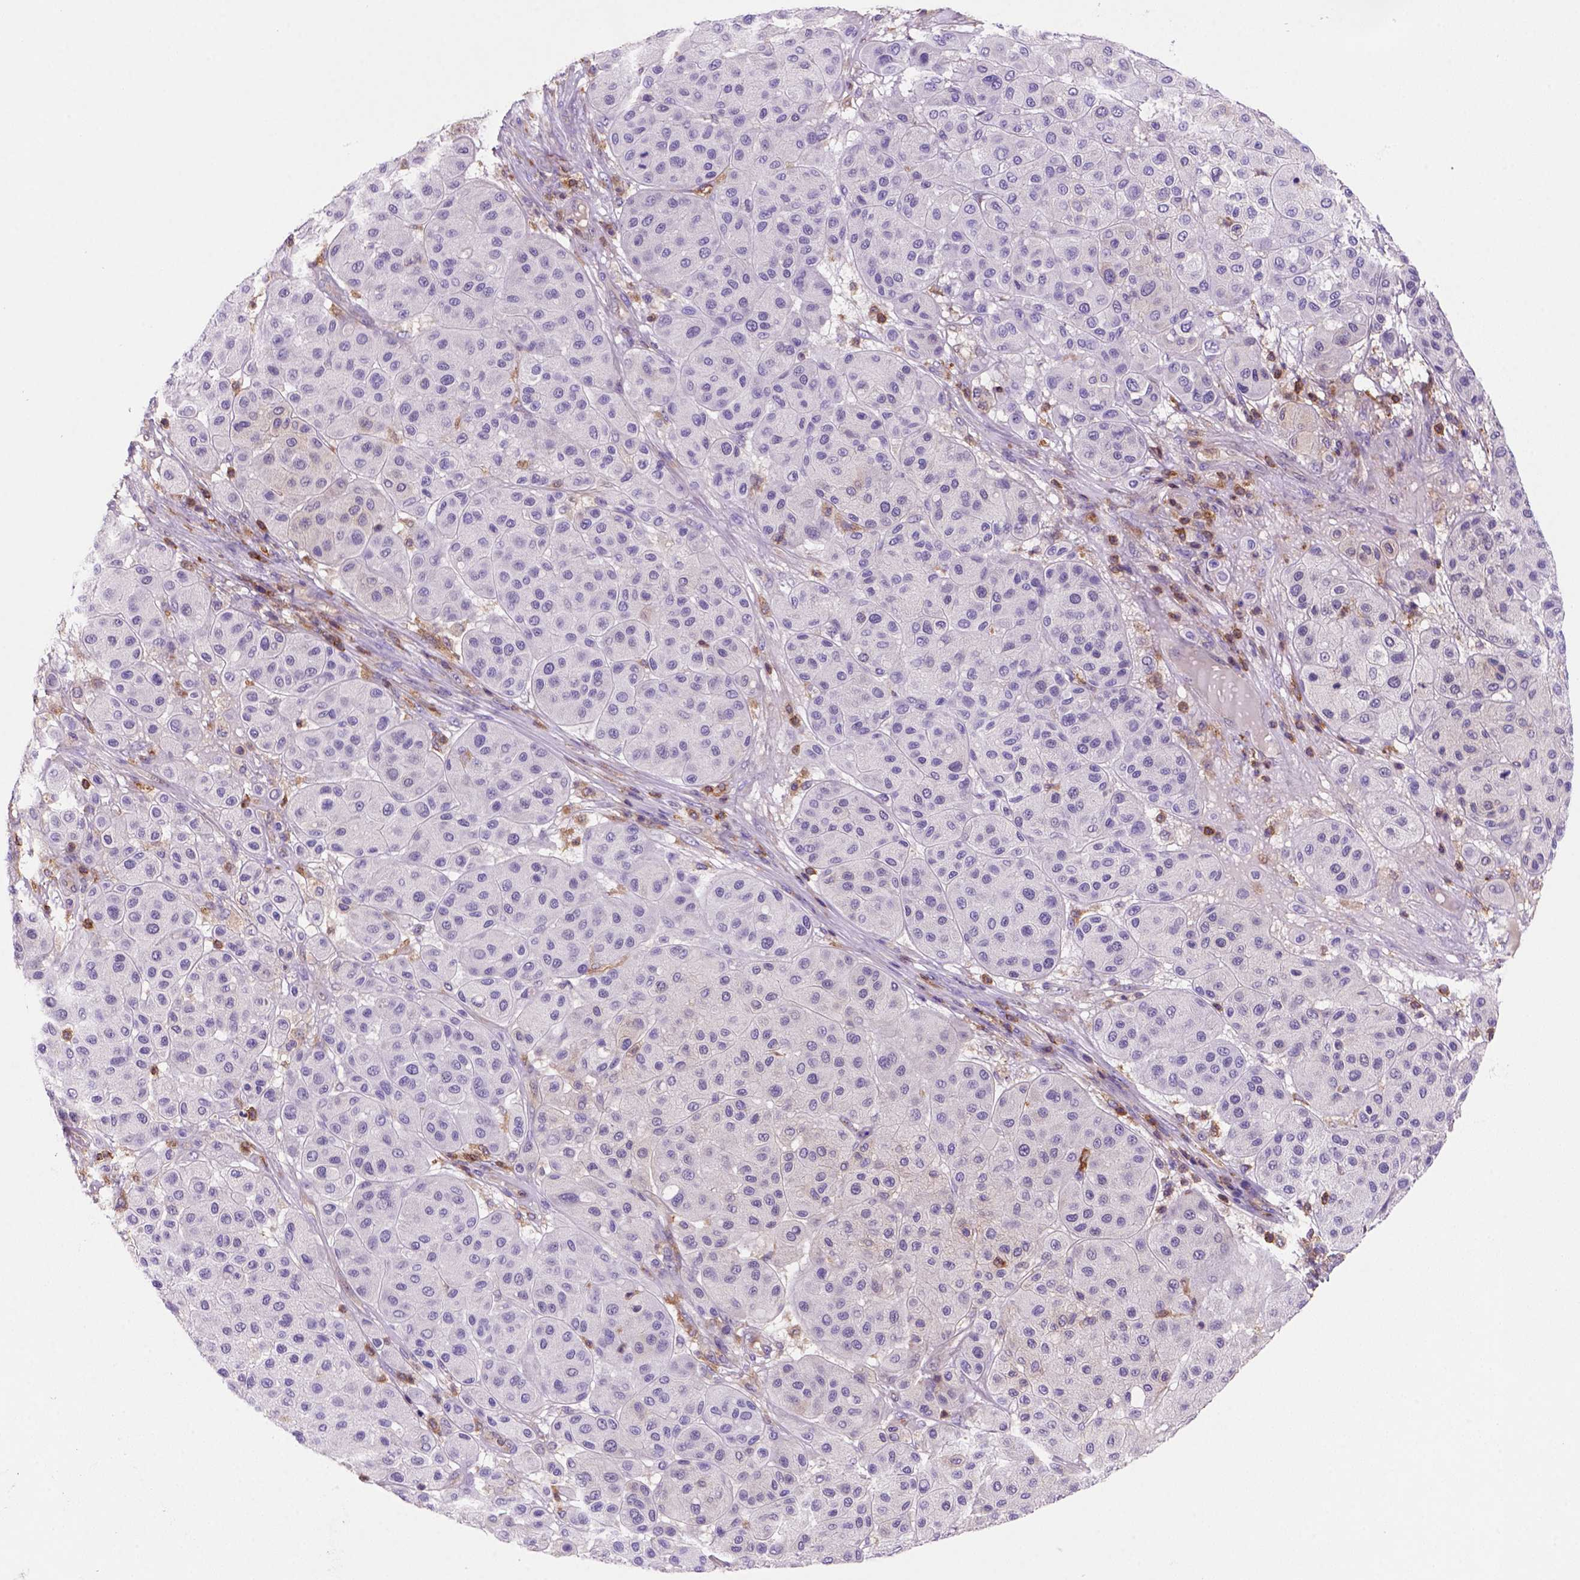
{"staining": {"intensity": "negative", "quantity": "none", "location": "none"}, "tissue": "melanoma", "cell_type": "Tumor cells", "image_type": "cancer", "snomed": [{"axis": "morphology", "description": "Malignant melanoma, Metastatic site"}, {"axis": "topography", "description": "Smooth muscle"}], "caption": "Tumor cells are negative for brown protein staining in malignant melanoma (metastatic site). The staining is performed using DAB brown chromogen with nuclei counter-stained in using hematoxylin.", "gene": "INPP5D", "patient": {"sex": "male", "age": 41}}